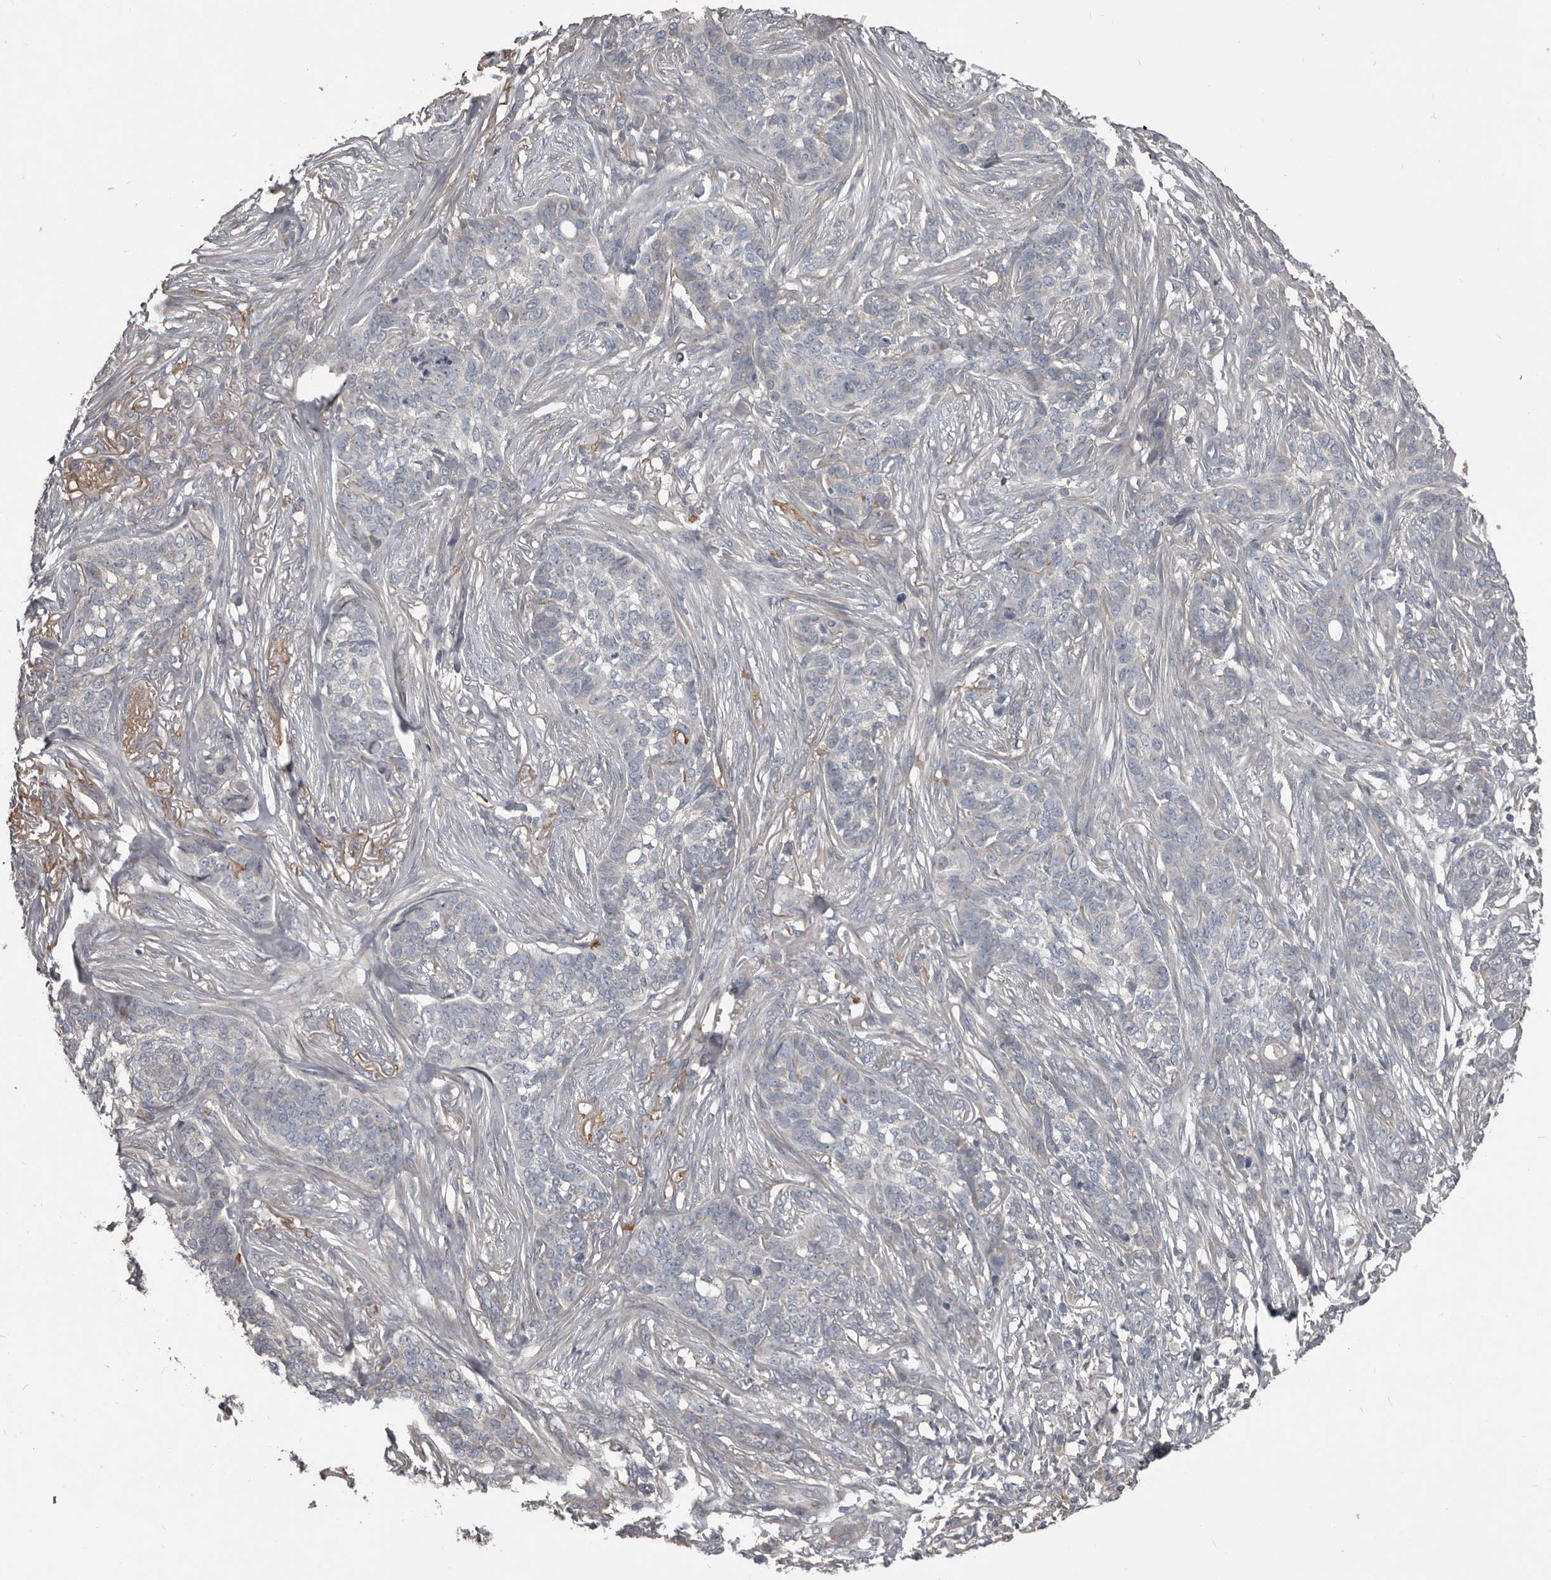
{"staining": {"intensity": "negative", "quantity": "none", "location": "none"}, "tissue": "skin cancer", "cell_type": "Tumor cells", "image_type": "cancer", "snomed": [{"axis": "morphology", "description": "Basal cell carcinoma"}, {"axis": "topography", "description": "Skin"}], "caption": "A histopathology image of basal cell carcinoma (skin) stained for a protein exhibits no brown staining in tumor cells.", "gene": "CA6", "patient": {"sex": "male", "age": 85}}